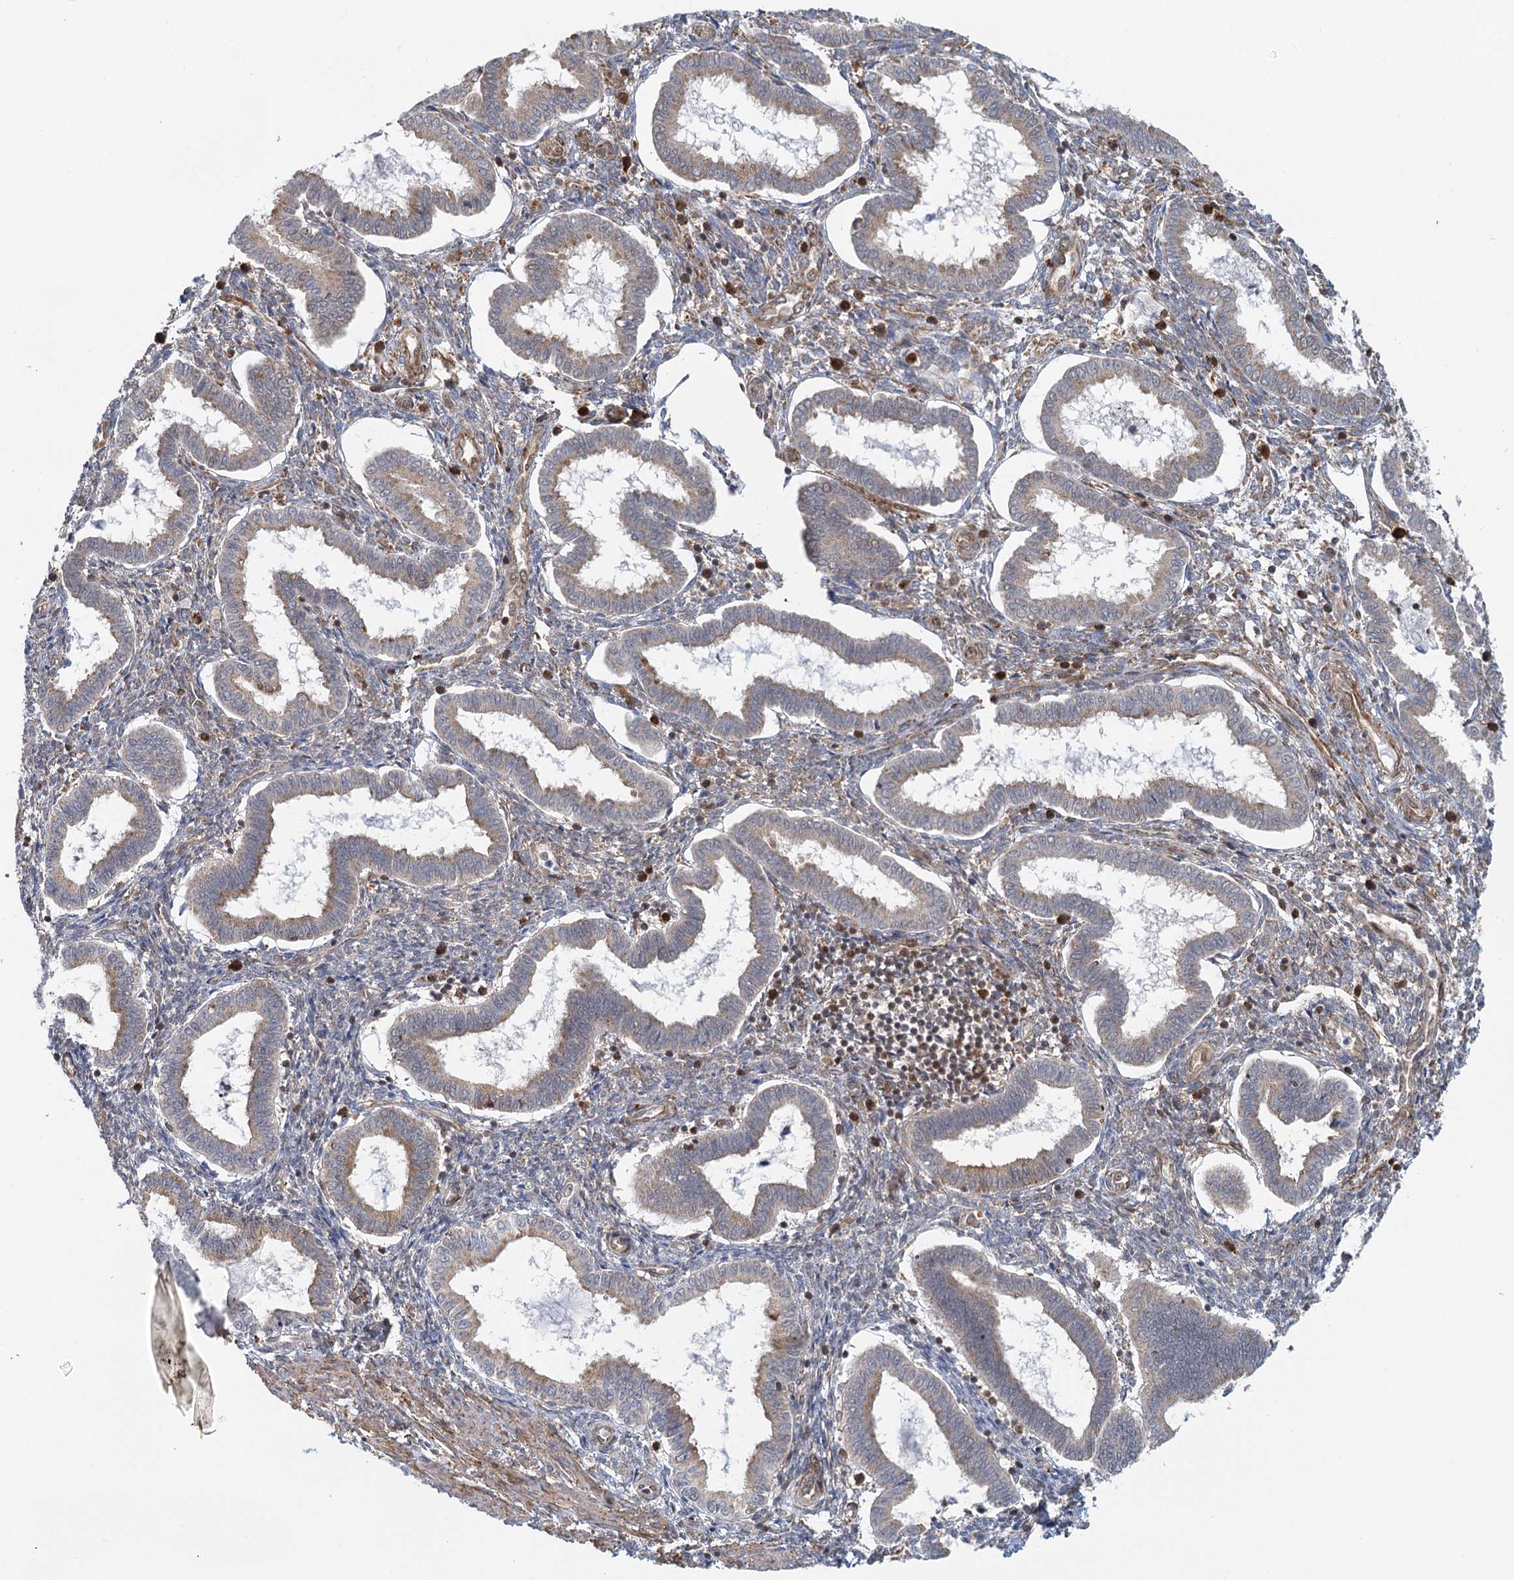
{"staining": {"intensity": "weak", "quantity": "<25%", "location": "cytoplasmic/membranous,nuclear"}, "tissue": "endometrium", "cell_type": "Cells in endometrial stroma", "image_type": "normal", "snomed": [{"axis": "morphology", "description": "Normal tissue, NOS"}, {"axis": "topography", "description": "Endometrium"}], "caption": "A high-resolution image shows IHC staining of unremarkable endometrium, which reveals no significant expression in cells in endometrial stroma. (Stains: DAB (3,3'-diaminobenzidine) IHC with hematoxylin counter stain, Microscopy: brightfield microscopy at high magnification).", "gene": "GPATCH11", "patient": {"sex": "female", "age": 24}}